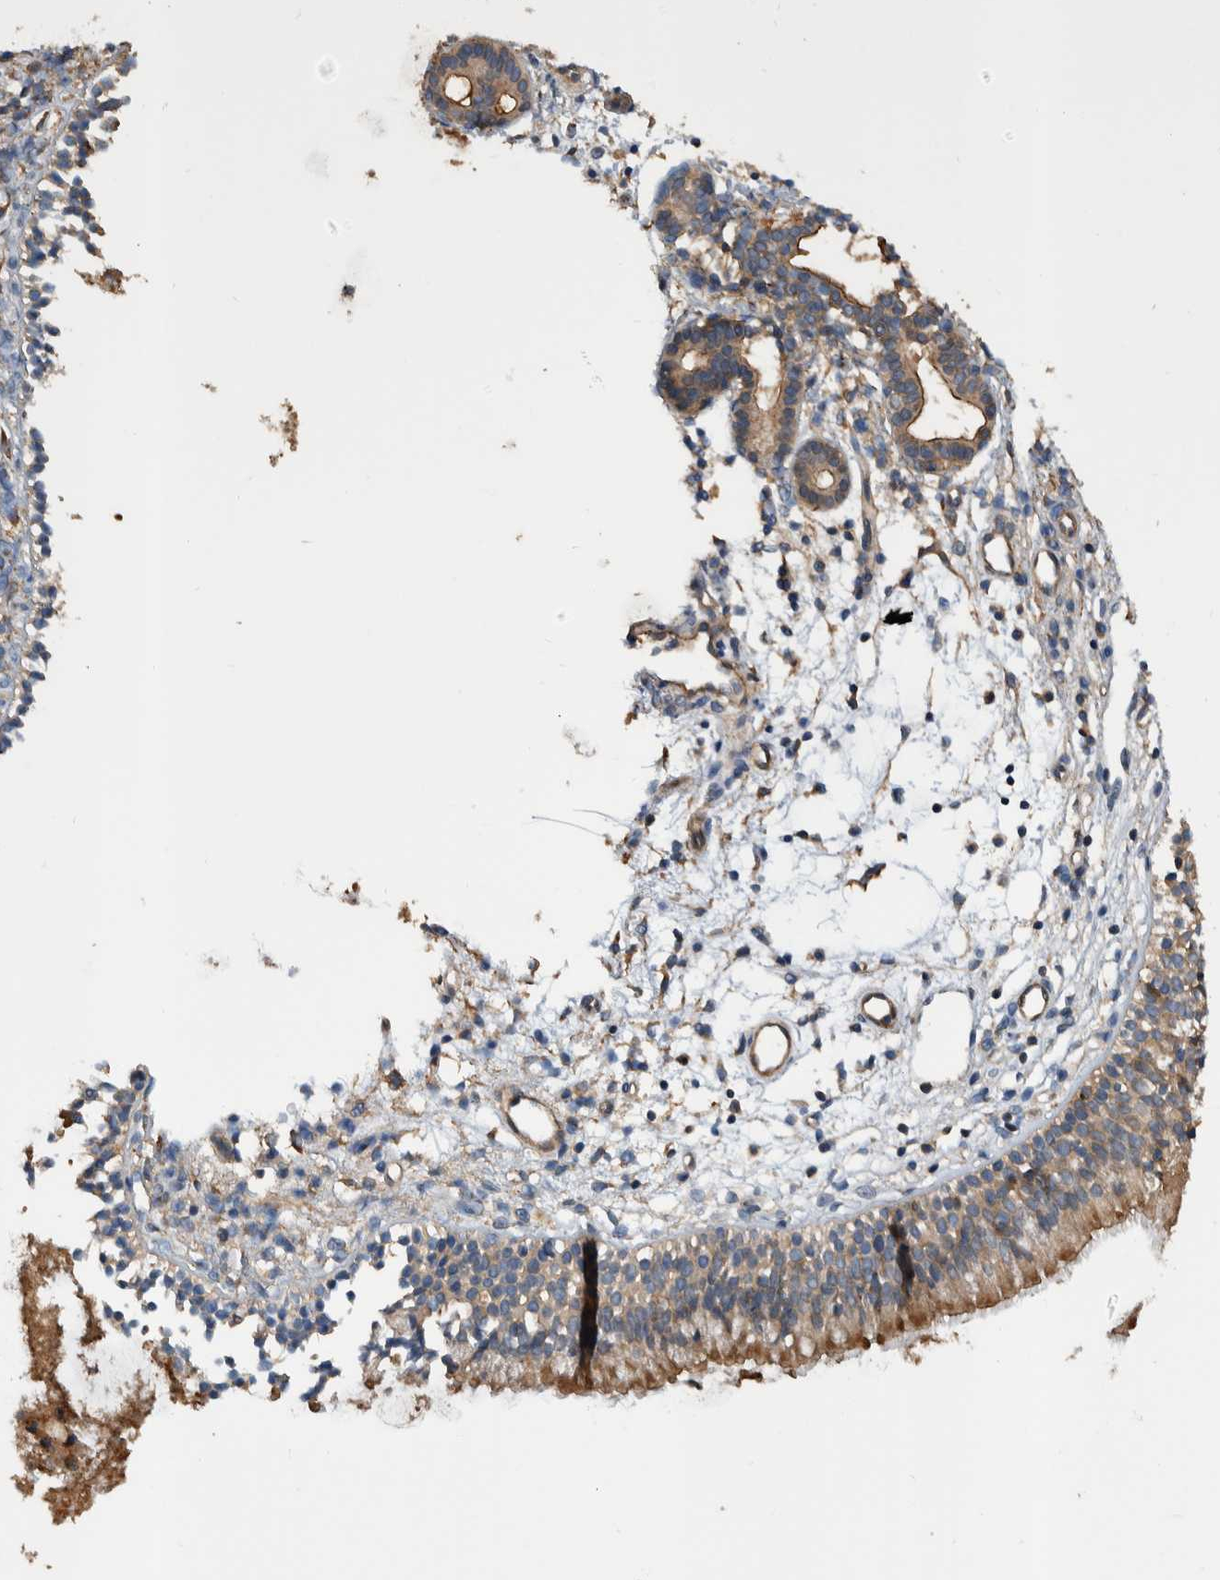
{"staining": {"intensity": "weak", "quantity": ">75%", "location": "cytoplasmic/membranous"}, "tissue": "nasopharynx", "cell_type": "Respiratory epithelial cells", "image_type": "normal", "snomed": [{"axis": "morphology", "description": "Normal tissue, NOS"}, {"axis": "topography", "description": "Nasopharynx"}], "caption": "Protein expression analysis of benign nasopharynx displays weak cytoplasmic/membranous staining in about >75% of respiratory epithelial cells. The staining was performed using DAB (3,3'-diaminobenzidine) to visualize the protein expression in brown, while the nuclei were stained in blue with hematoxylin (Magnification: 20x).", "gene": "SDCBP", "patient": {"sex": "male", "age": 21}}